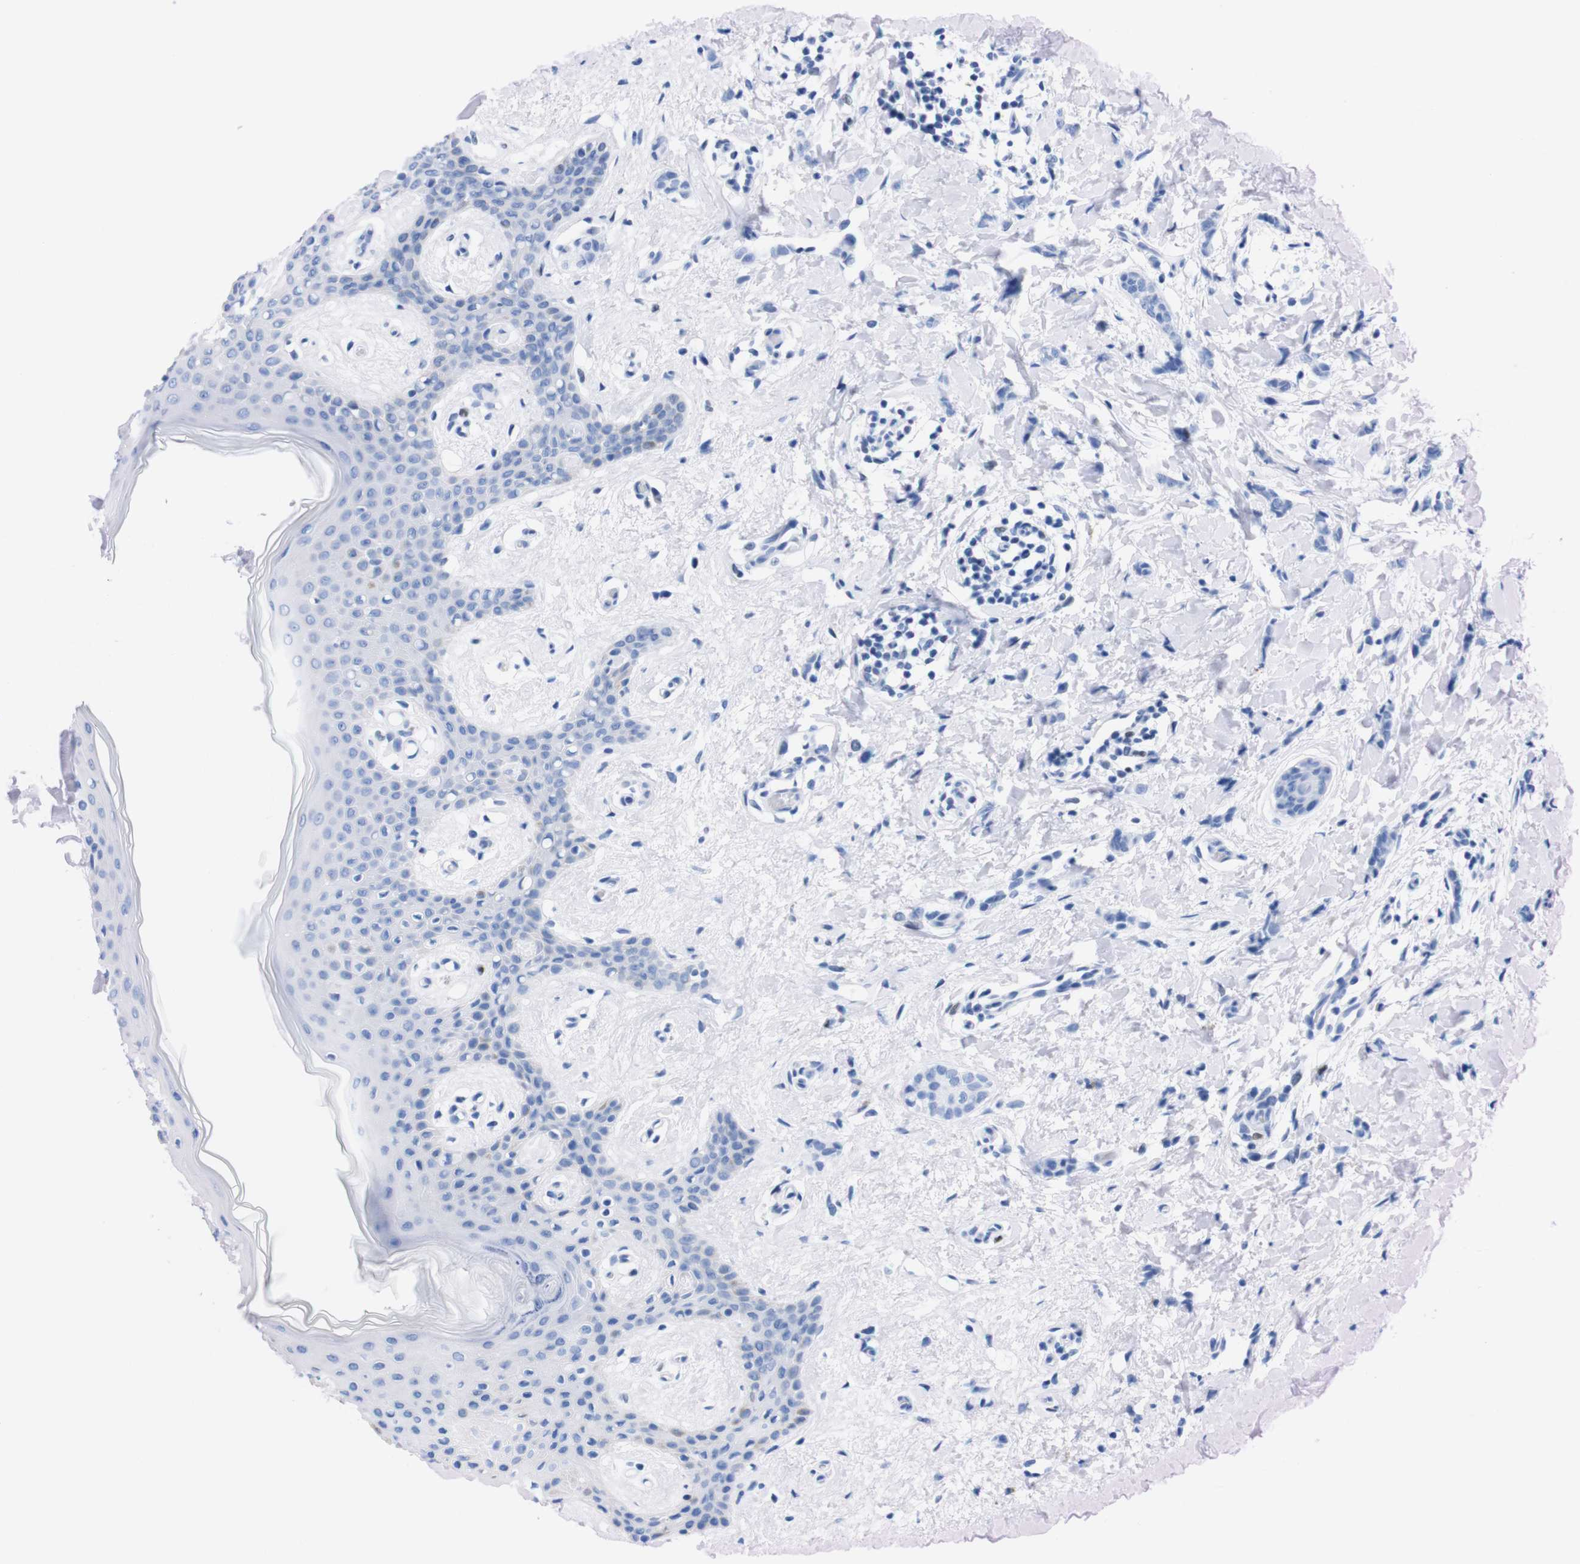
{"staining": {"intensity": "negative", "quantity": "none", "location": "none"}, "tissue": "breast cancer", "cell_type": "Tumor cells", "image_type": "cancer", "snomed": [{"axis": "morphology", "description": "Lobular carcinoma"}, {"axis": "topography", "description": "Skin"}, {"axis": "topography", "description": "Breast"}], "caption": "Tumor cells are negative for brown protein staining in lobular carcinoma (breast). (DAB (3,3'-diaminobenzidine) immunohistochemistry visualized using brightfield microscopy, high magnification).", "gene": "P2RY12", "patient": {"sex": "female", "age": 46}}